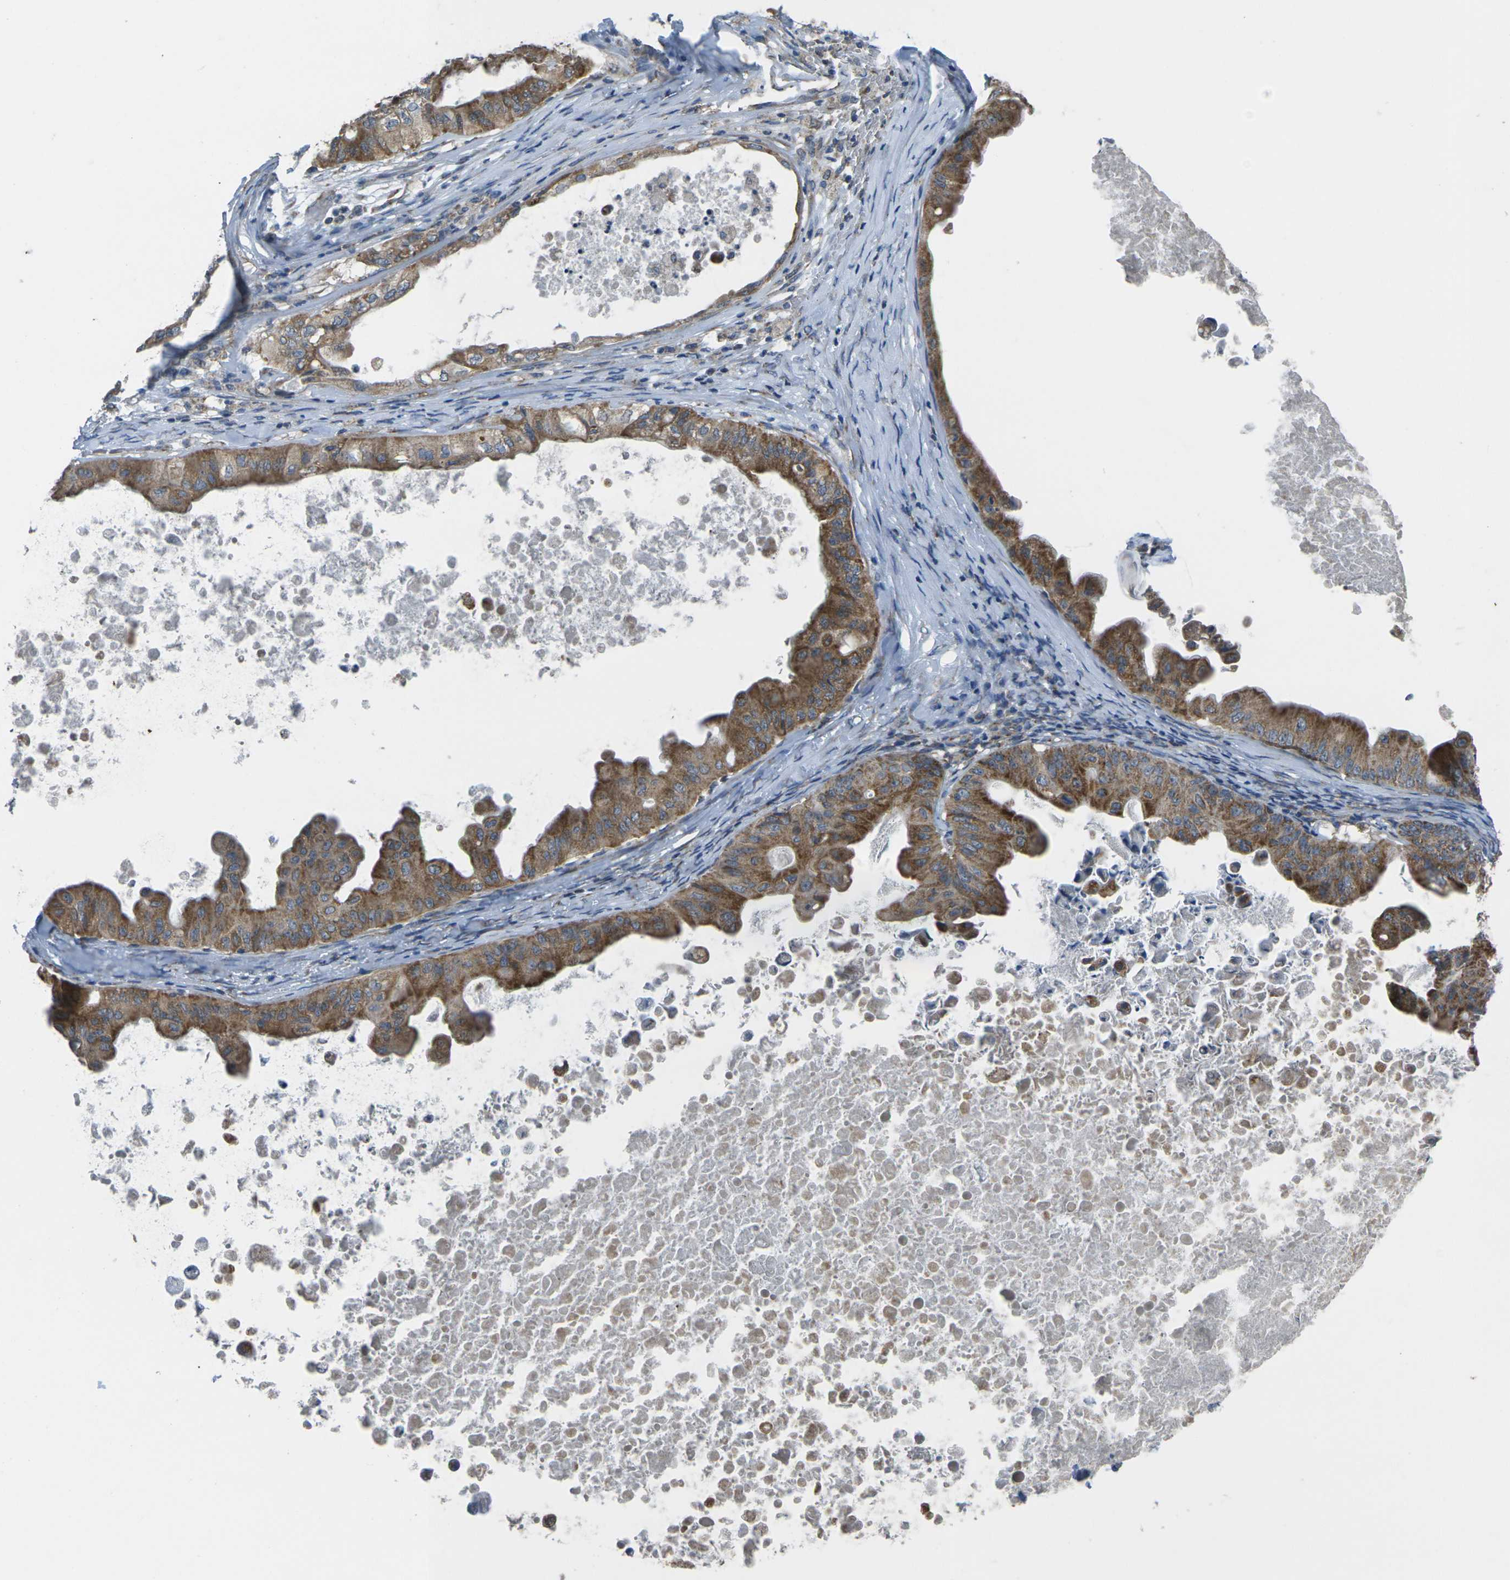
{"staining": {"intensity": "strong", "quantity": ">75%", "location": "cytoplasmic/membranous"}, "tissue": "ovarian cancer", "cell_type": "Tumor cells", "image_type": "cancer", "snomed": [{"axis": "morphology", "description": "Cystadenocarcinoma, mucinous, NOS"}, {"axis": "topography", "description": "Ovary"}], "caption": "High-power microscopy captured an IHC photomicrograph of ovarian cancer, revealing strong cytoplasmic/membranous positivity in about >75% of tumor cells. (DAB IHC, brown staining for protein, blue staining for nuclei).", "gene": "TMEM120B", "patient": {"sex": "female", "age": 37}}